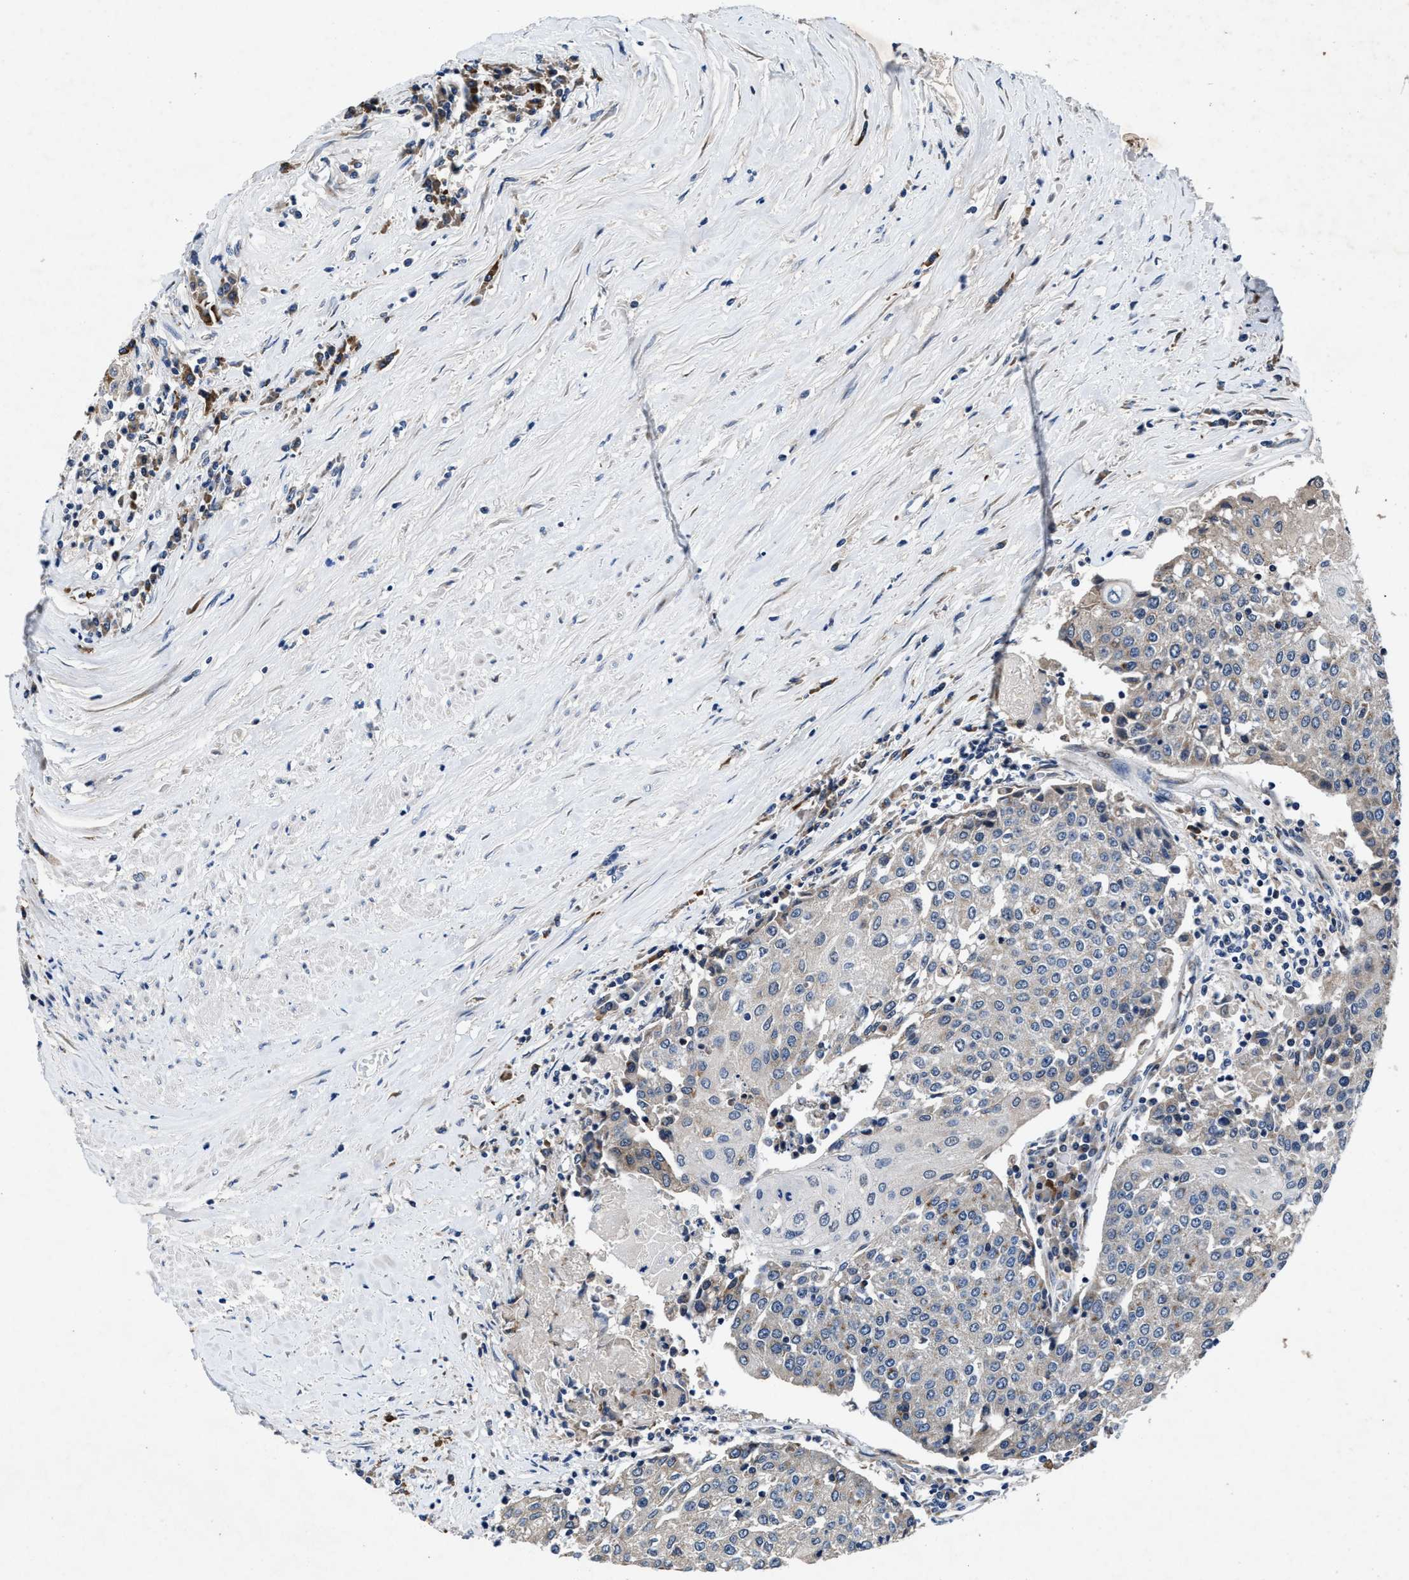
{"staining": {"intensity": "weak", "quantity": "<25%", "location": "cytoplasmic/membranous"}, "tissue": "urothelial cancer", "cell_type": "Tumor cells", "image_type": "cancer", "snomed": [{"axis": "morphology", "description": "Urothelial carcinoma, High grade"}, {"axis": "topography", "description": "Urinary bladder"}], "caption": "Human high-grade urothelial carcinoma stained for a protein using IHC demonstrates no expression in tumor cells.", "gene": "TMEM53", "patient": {"sex": "female", "age": 85}}